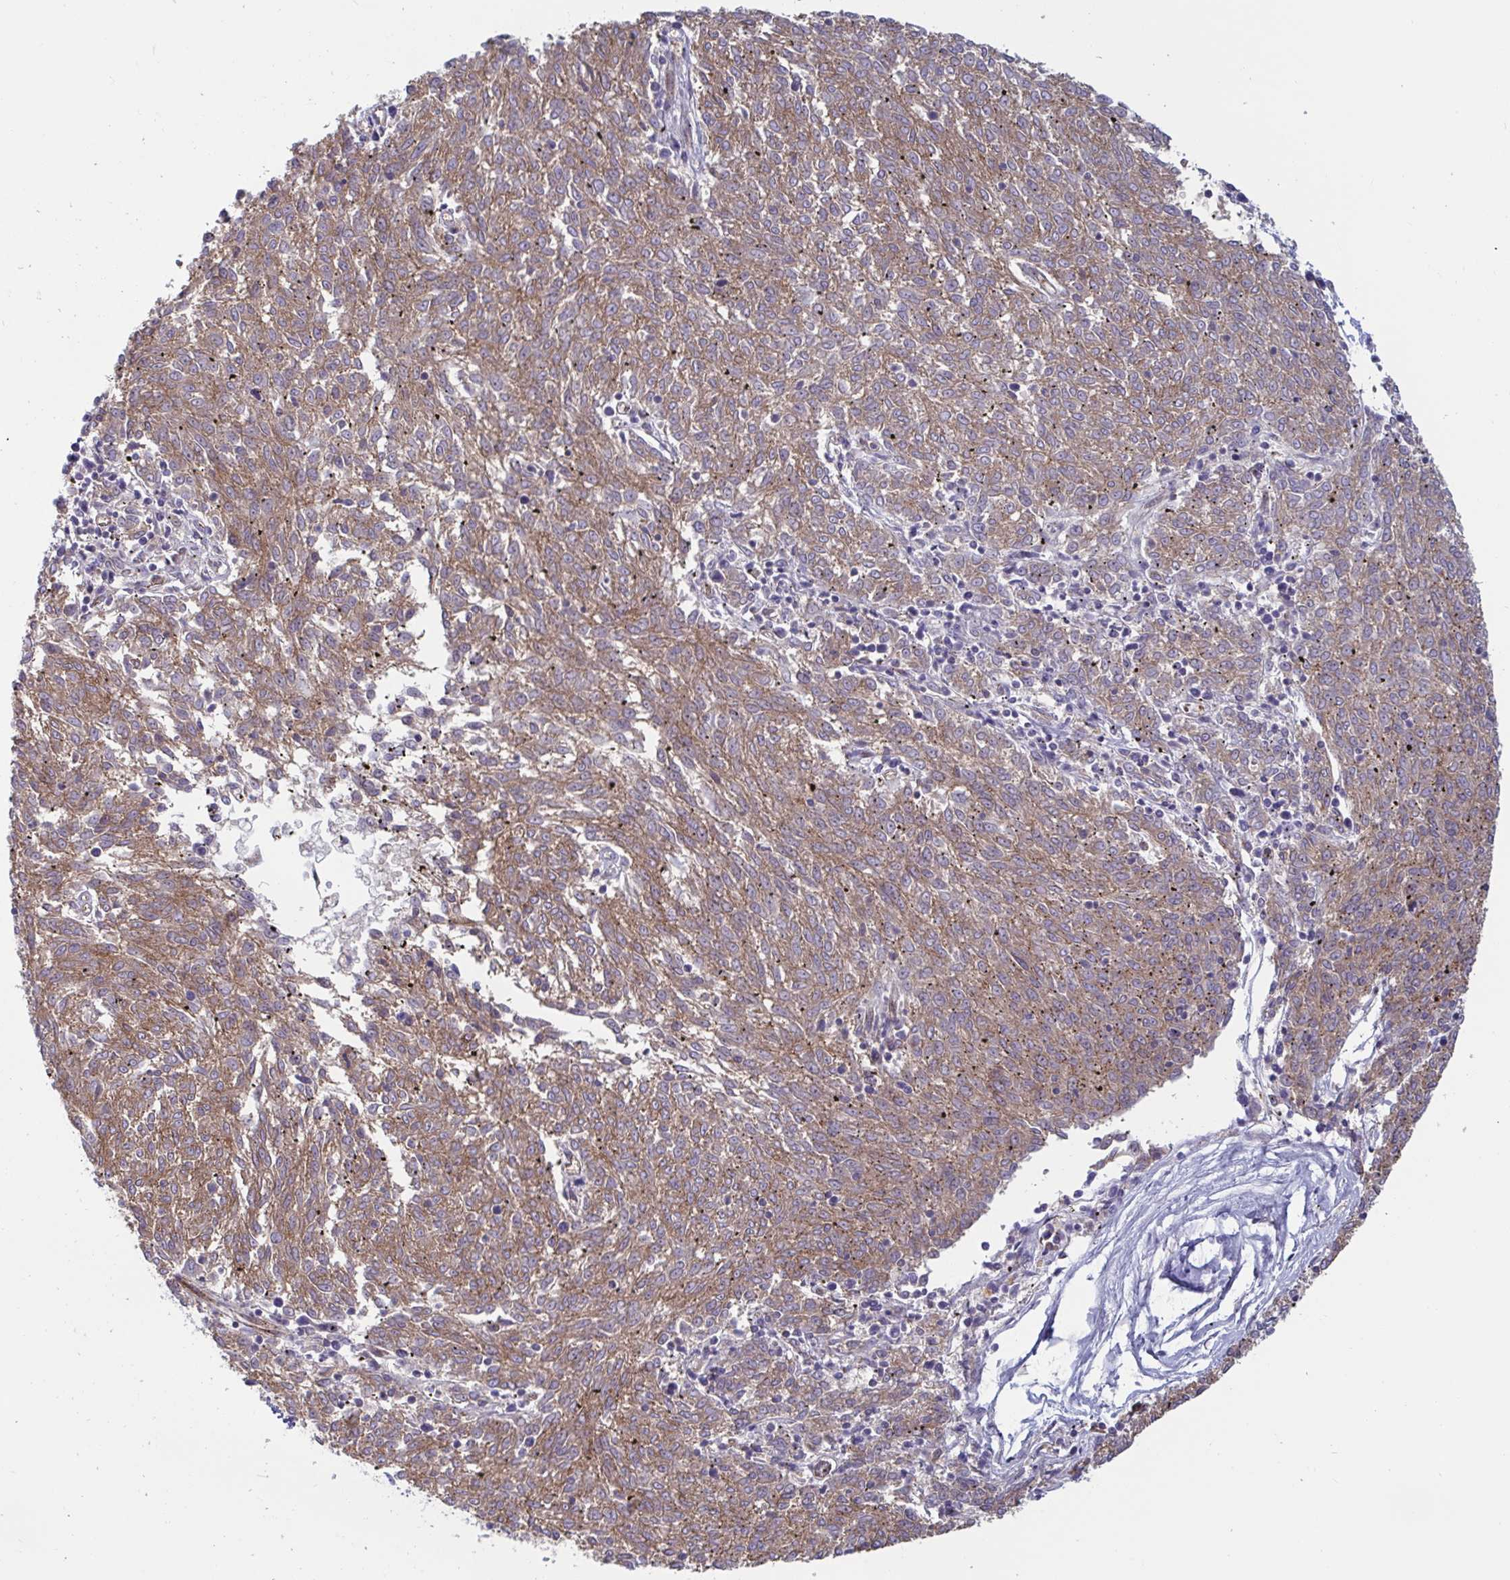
{"staining": {"intensity": "moderate", "quantity": ">75%", "location": "cytoplasmic/membranous"}, "tissue": "melanoma", "cell_type": "Tumor cells", "image_type": "cancer", "snomed": [{"axis": "morphology", "description": "Malignant melanoma, NOS"}, {"axis": "topography", "description": "Skin"}], "caption": "Moderate cytoplasmic/membranous protein positivity is seen in about >75% of tumor cells in melanoma.", "gene": "SLC9A6", "patient": {"sex": "female", "age": 72}}